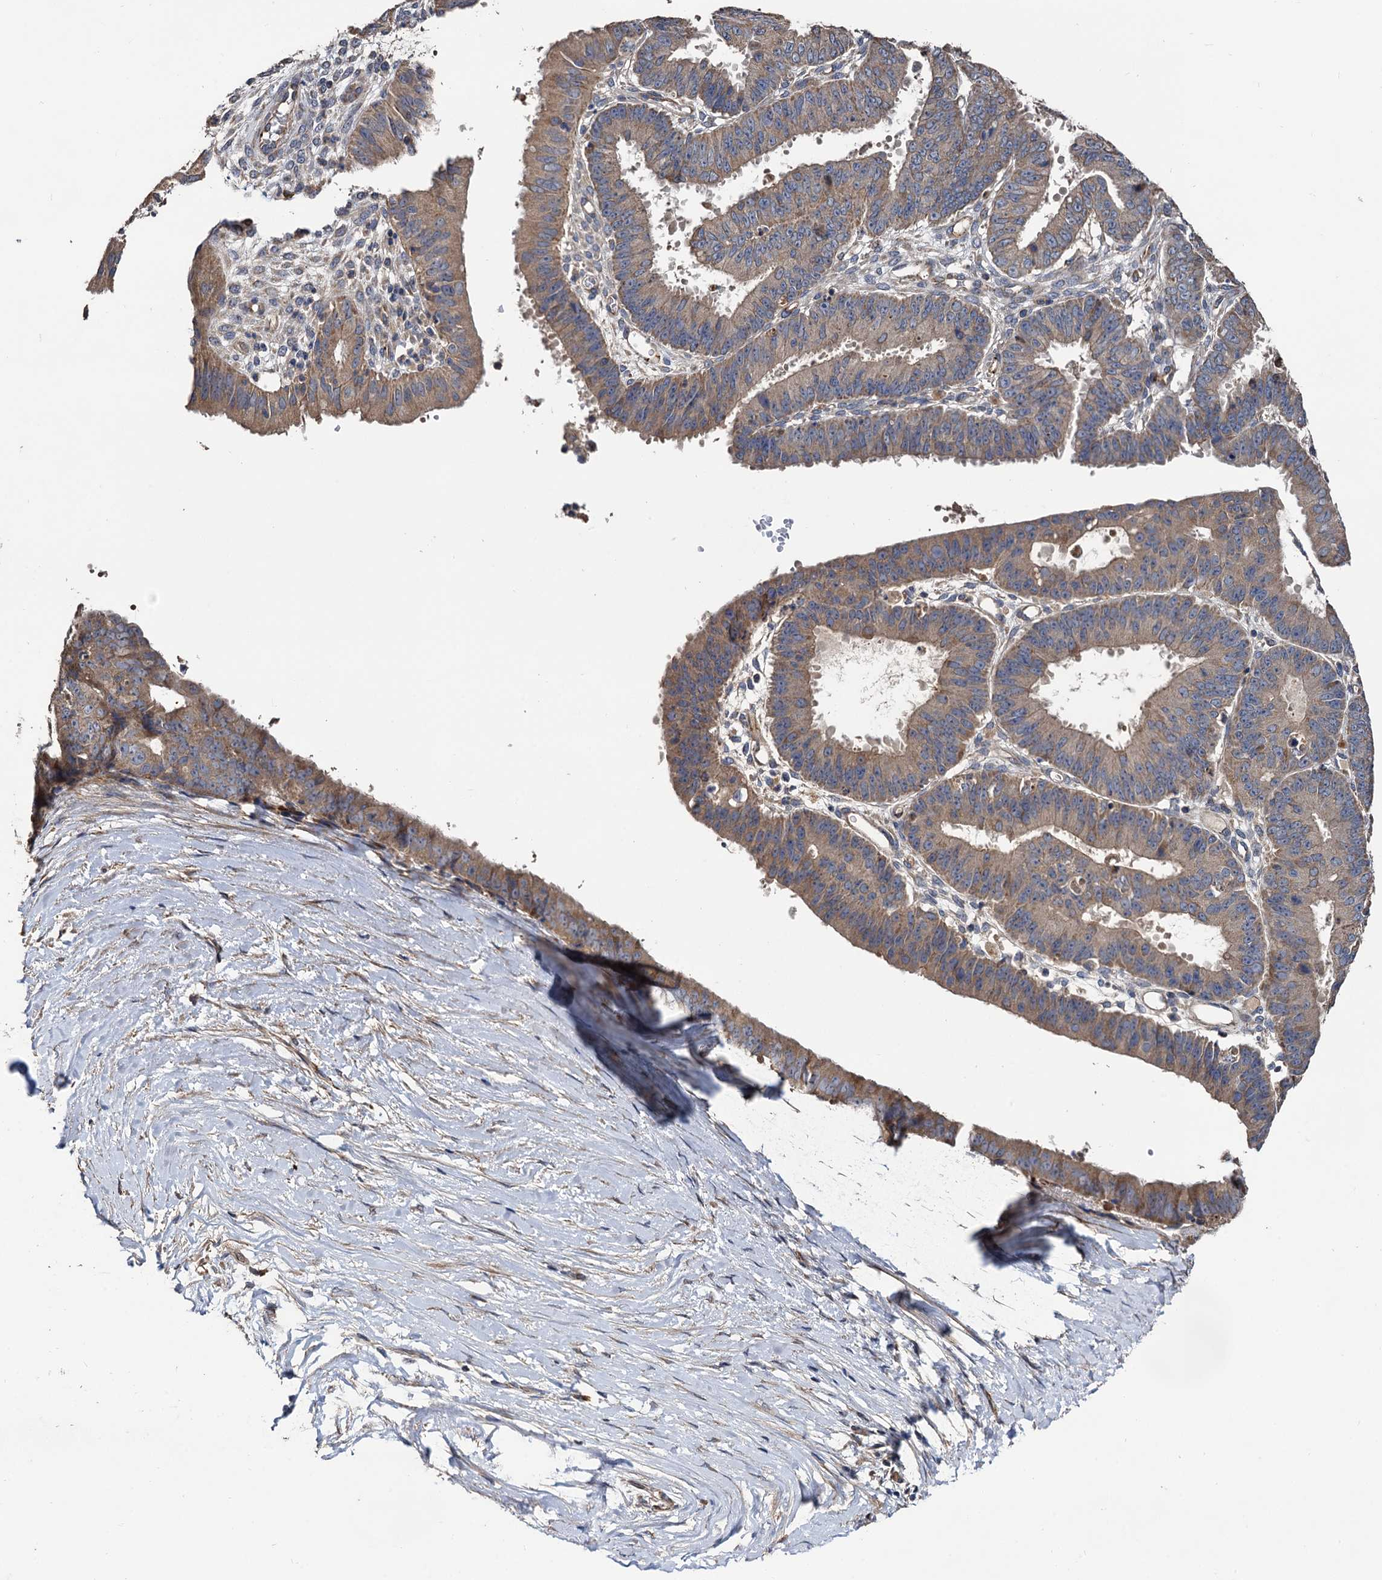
{"staining": {"intensity": "moderate", "quantity": ">75%", "location": "cytoplasmic/membranous"}, "tissue": "ovarian cancer", "cell_type": "Tumor cells", "image_type": "cancer", "snomed": [{"axis": "morphology", "description": "Carcinoma, endometroid"}, {"axis": "topography", "description": "Appendix"}, {"axis": "topography", "description": "Ovary"}], "caption": "High-magnification brightfield microscopy of ovarian cancer (endometroid carcinoma) stained with DAB (3,3'-diaminobenzidine) (brown) and counterstained with hematoxylin (blue). tumor cells exhibit moderate cytoplasmic/membranous positivity is seen in about>75% of cells.", "gene": "RASSF1", "patient": {"sex": "female", "age": 42}}